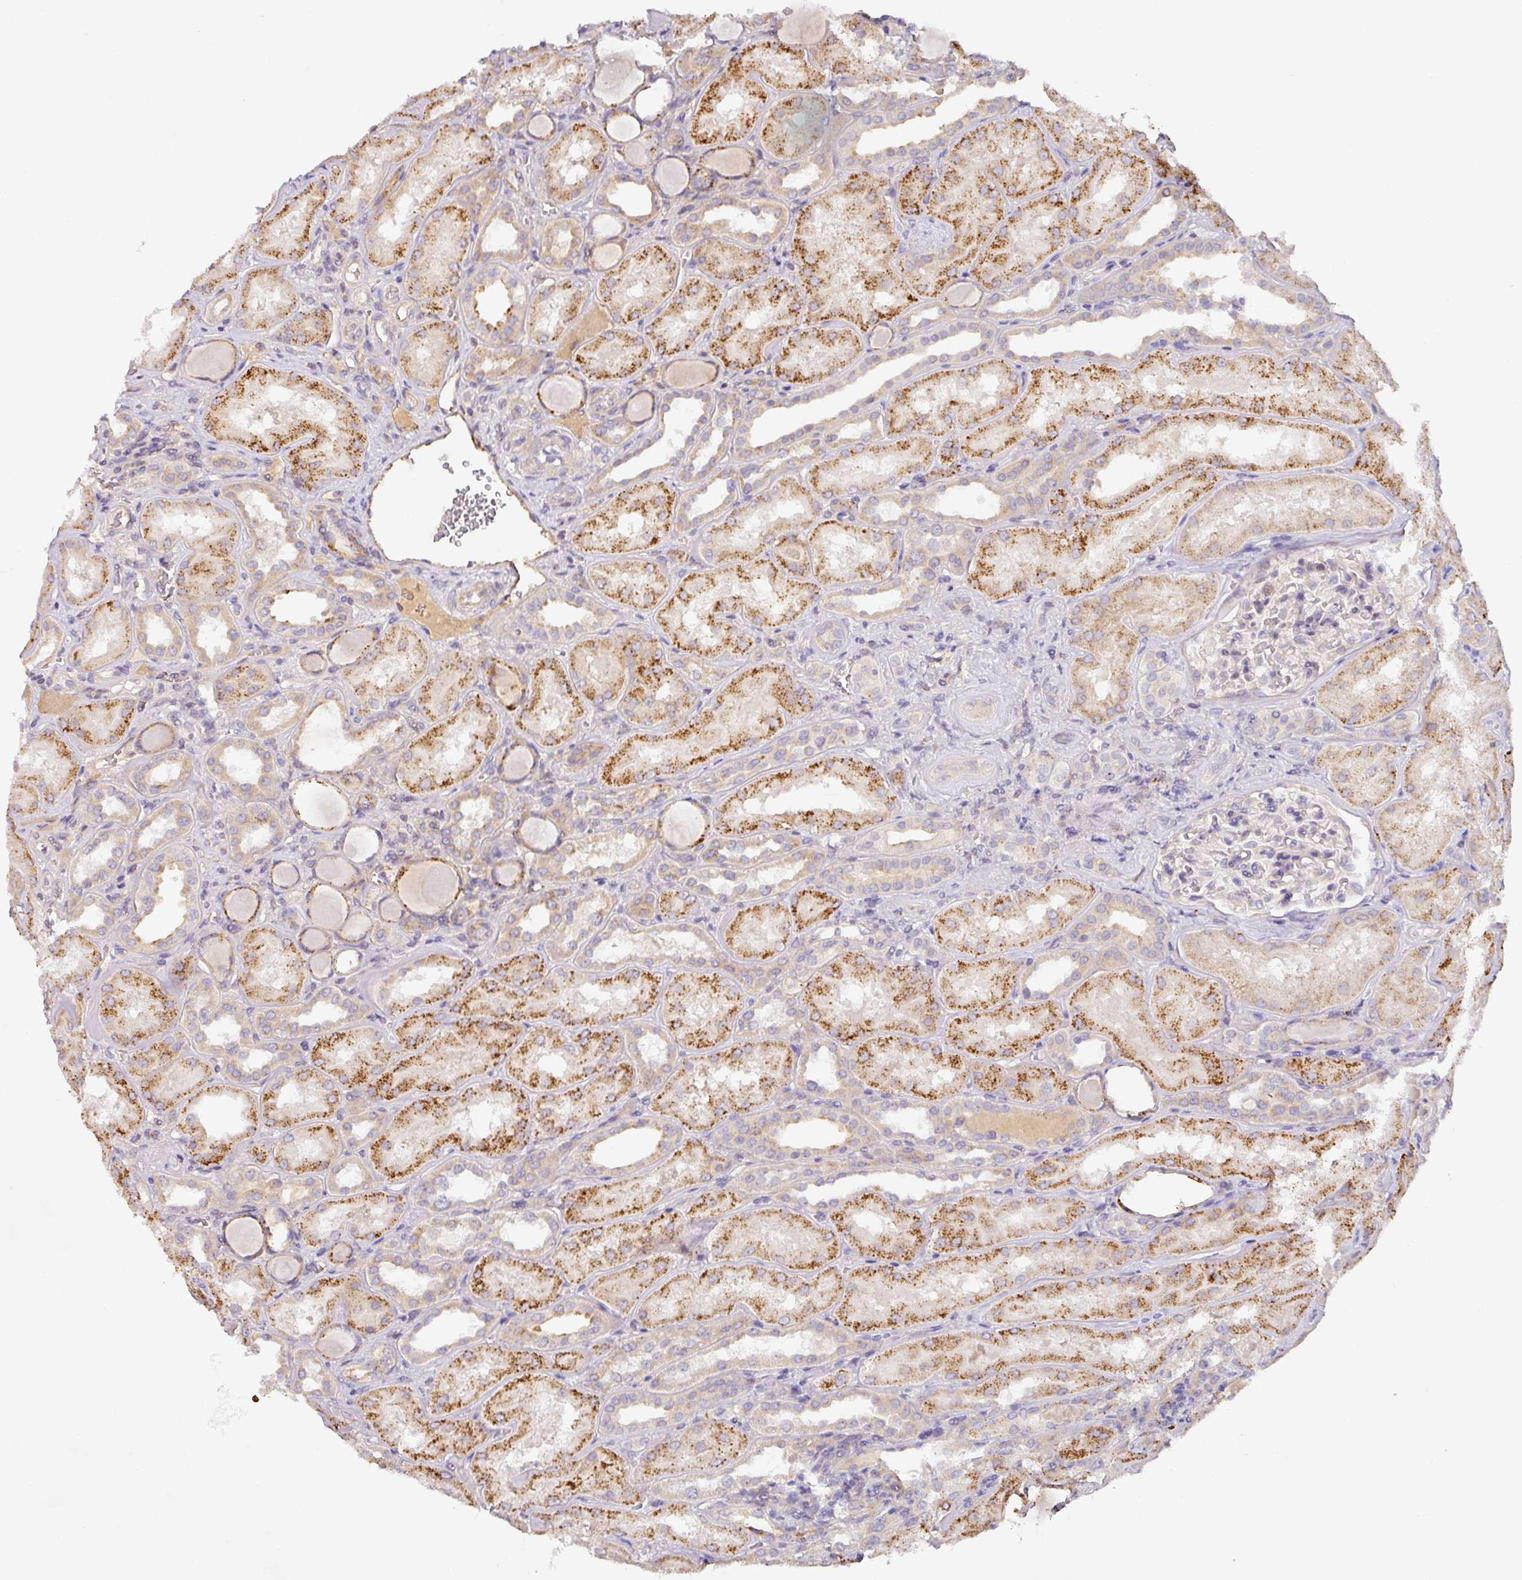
{"staining": {"intensity": "negative", "quantity": "none", "location": "none"}, "tissue": "kidney", "cell_type": "Cells in glomeruli", "image_type": "normal", "snomed": [{"axis": "morphology", "description": "Normal tissue, NOS"}, {"axis": "topography", "description": "Kidney"}], "caption": "The IHC photomicrograph has no significant positivity in cells in glomeruli of kidney.", "gene": "TARM1", "patient": {"sex": "male", "age": 61}}